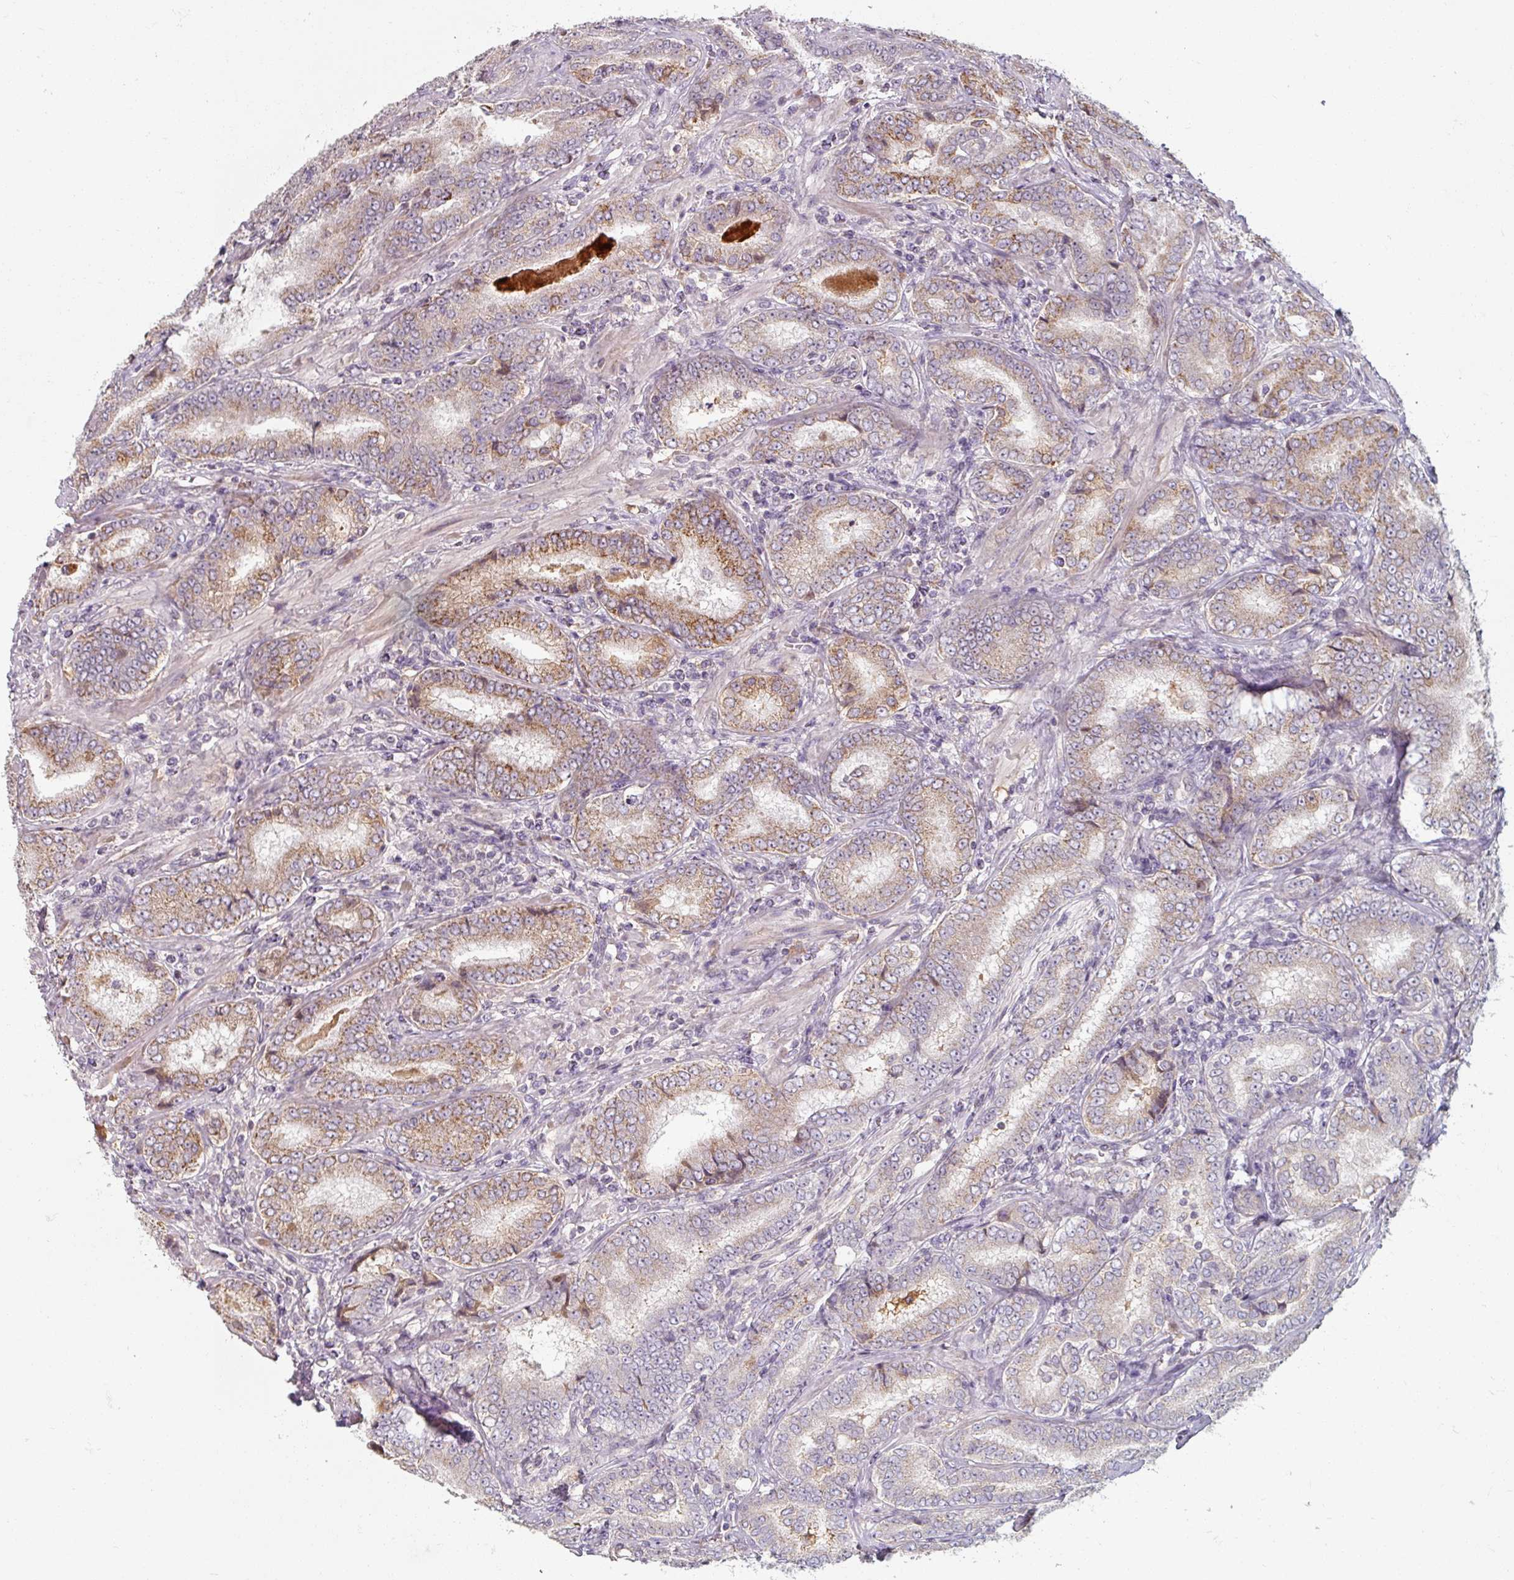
{"staining": {"intensity": "moderate", "quantity": "25%-75%", "location": "cytoplasmic/membranous"}, "tissue": "prostate cancer", "cell_type": "Tumor cells", "image_type": "cancer", "snomed": [{"axis": "morphology", "description": "Adenocarcinoma, High grade"}, {"axis": "topography", "description": "Prostate"}], "caption": "Moderate cytoplasmic/membranous expression is identified in about 25%-75% of tumor cells in adenocarcinoma (high-grade) (prostate). (Stains: DAB in brown, nuclei in blue, Microscopy: brightfield microscopy at high magnification).", "gene": "TSEN54", "patient": {"sex": "male", "age": 72}}